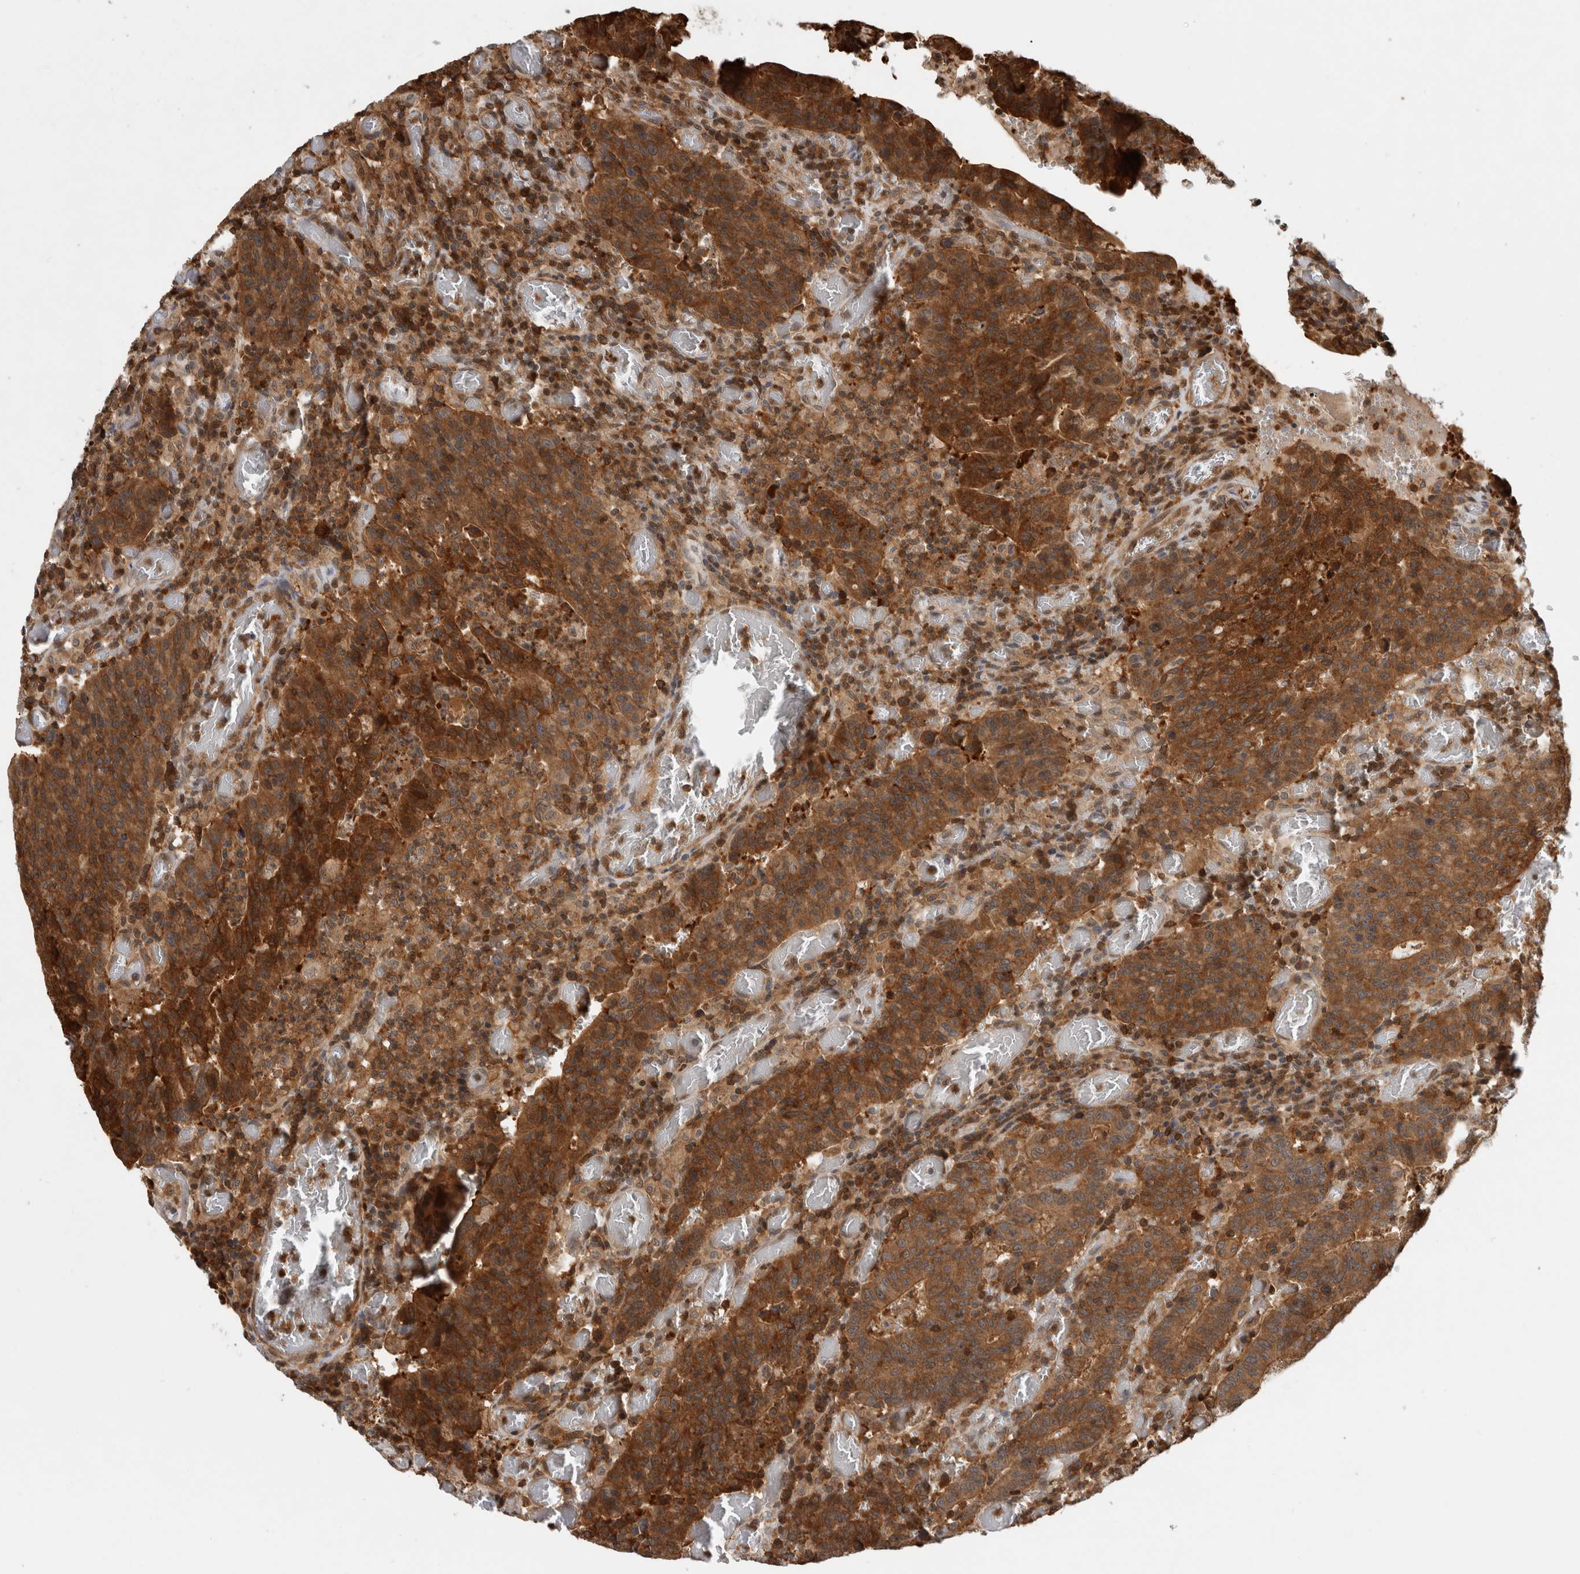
{"staining": {"intensity": "strong", "quantity": ">75%", "location": "cytoplasmic/membranous"}, "tissue": "colorectal cancer", "cell_type": "Tumor cells", "image_type": "cancer", "snomed": [{"axis": "morphology", "description": "Adenocarcinoma, NOS"}, {"axis": "topography", "description": "Colon"}], "caption": "Colorectal cancer (adenocarcinoma) stained with DAB IHC exhibits high levels of strong cytoplasmic/membranous expression in approximately >75% of tumor cells.", "gene": "ASTN2", "patient": {"sex": "female", "age": 75}}